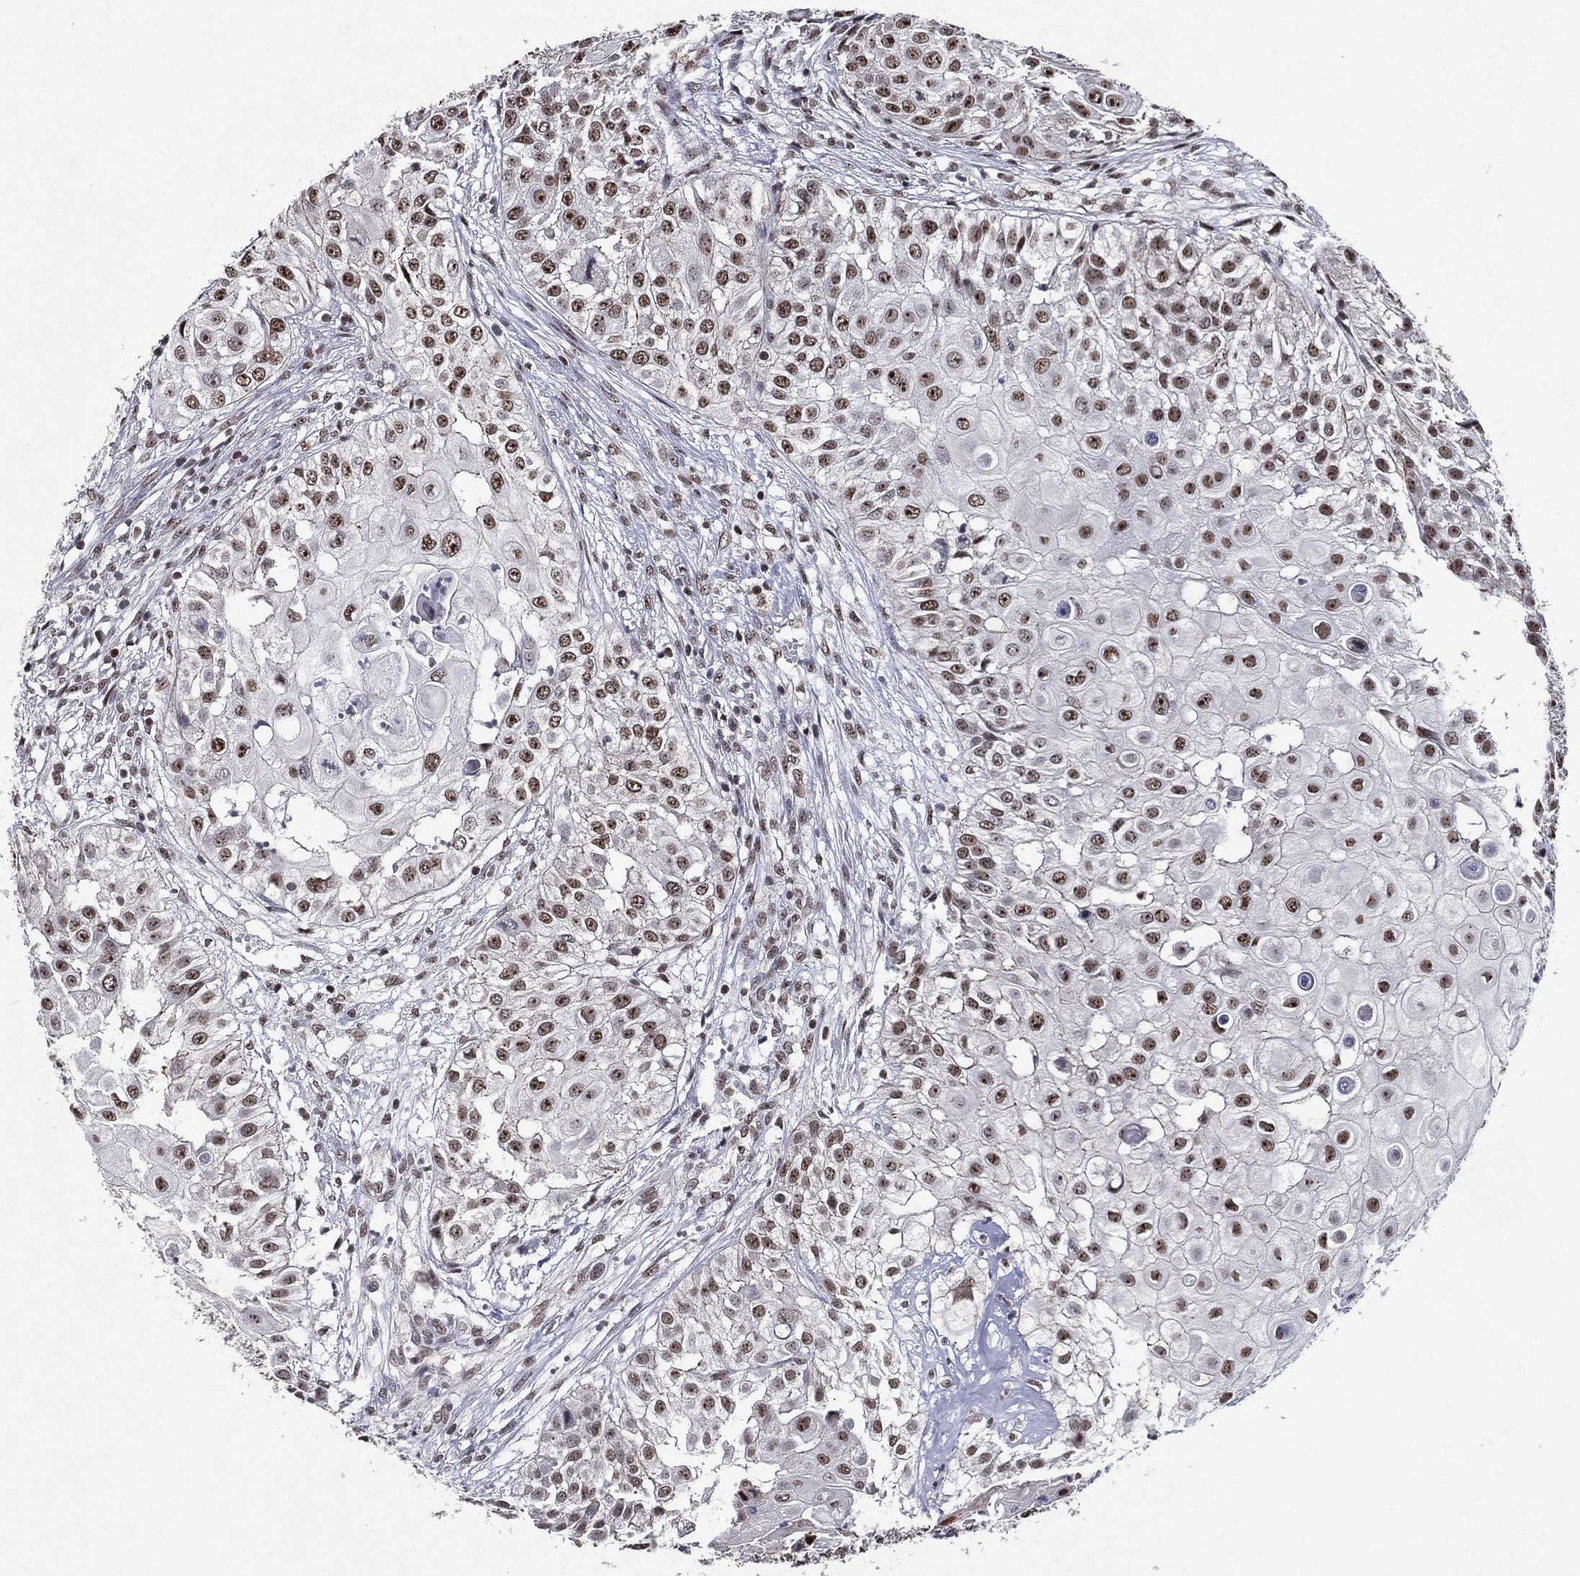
{"staining": {"intensity": "moderate", "quantity": ">75%", "location": "nuclear"}, "tissue": "urothelial cancer", "cell_type": "Tumor cells", "image_type": "cancer", "snomed": [{"axis": "morphology", "description": "Urothelial carcinoma, High grade"}, {"axis": "topography", "description": "Urinary bladder"}], "caption": "Immunohistochemical staining of human urothelial cancer shows medium levels of moderate nuclear protein positivity in approximately >75% of tumor cells.", "gene": "ZBTB42", "patient": {"sex": "female", "age": 79}}